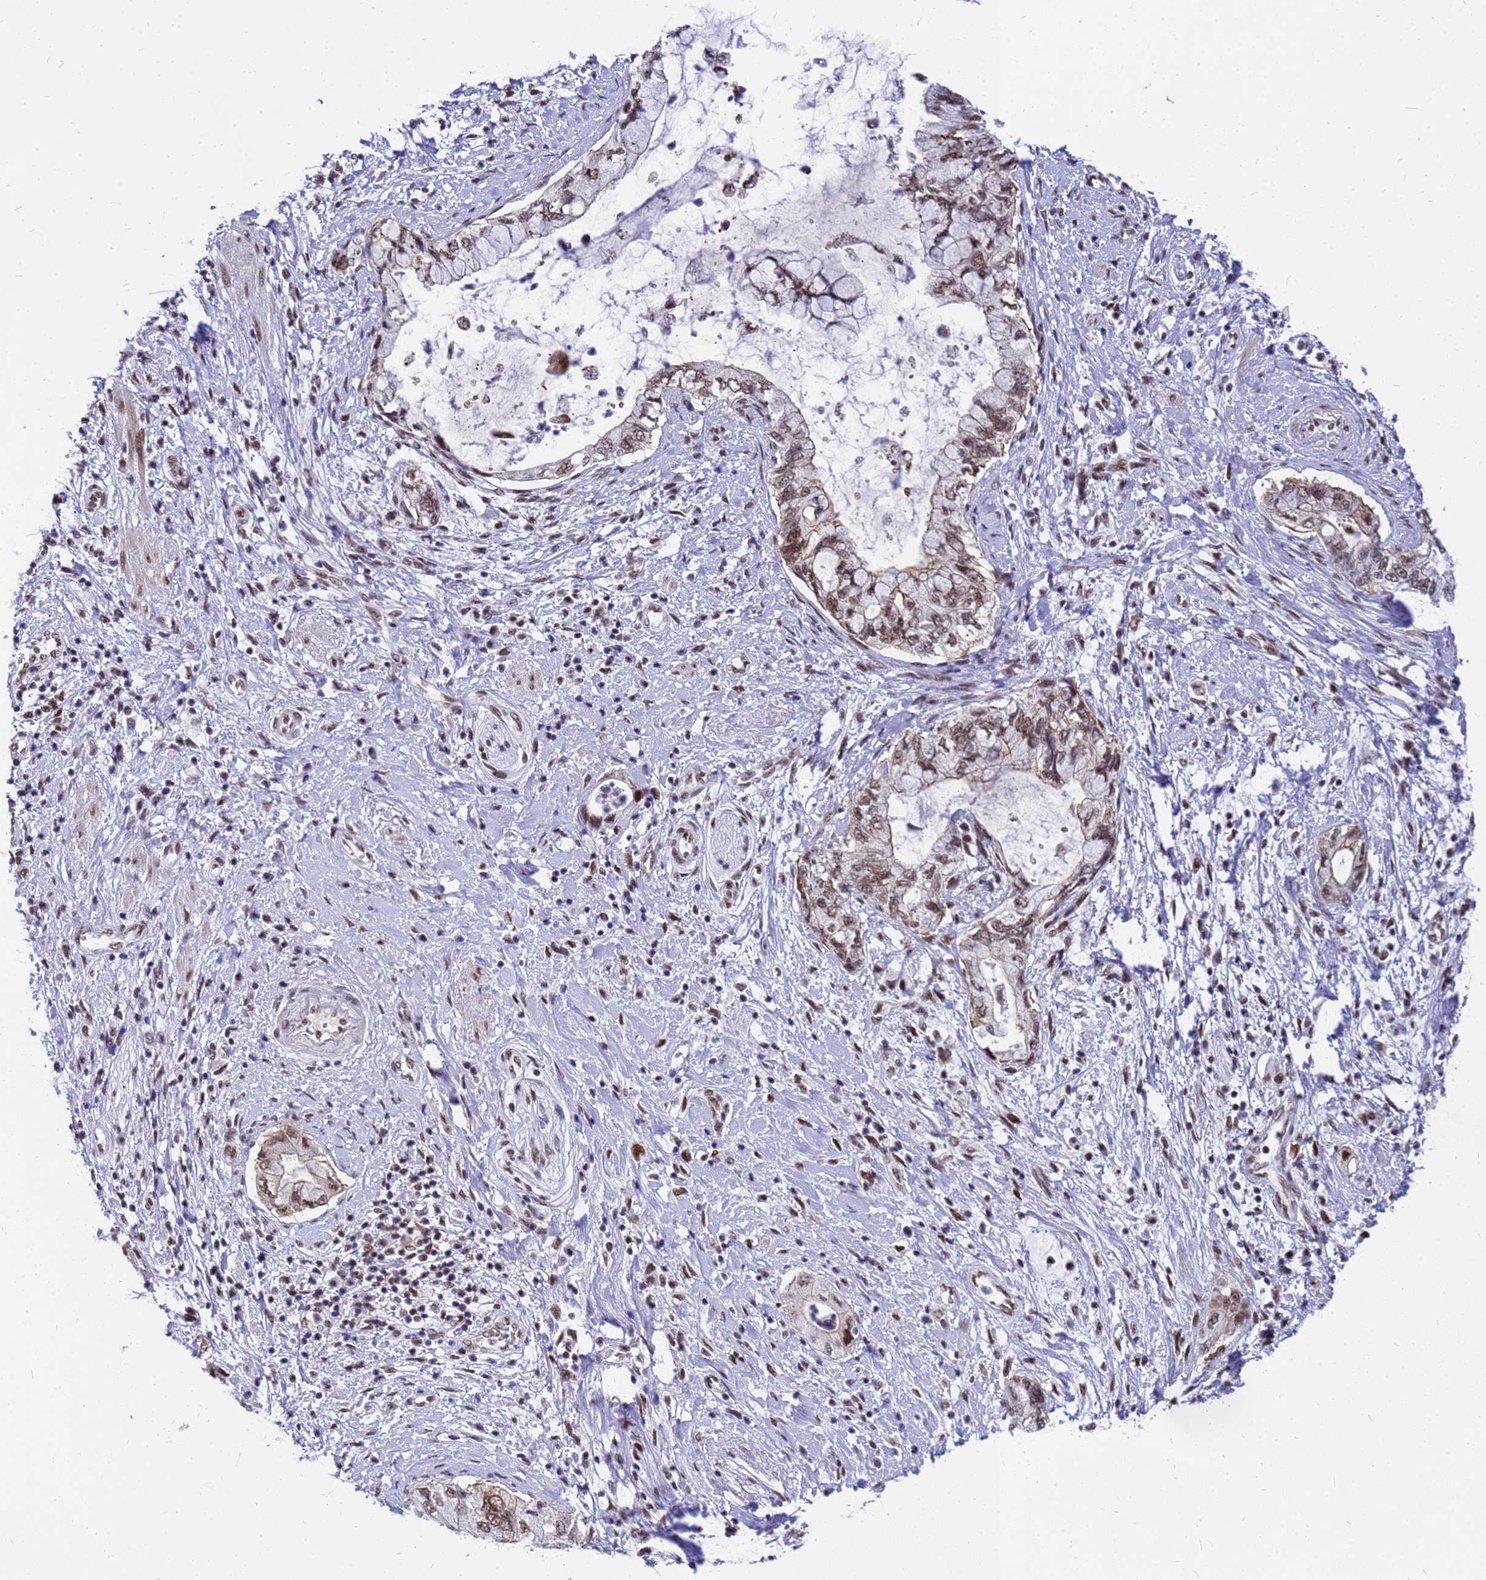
{"staining": {"intensity": "moderate", "quantity": ">75%", "location": "nuclear"}, "tissue": "pancreatic cancer", "cell_type": "Tumor cells", "image_type": "cancer", "snomed": [{"axis": "morphology", "description": "Adenocarcinoma, NOS"}, {"axis": "topography", "description": "Pancreas"}], "caption": "This histopathology image shows adenocarcinoma (pancreatic) stained with IHC to label a protein in brown. The nuclear of tumor cells show moderate positivity for the protein. Nuclei are counter-stained blue.", "gene": "SART3", "patient": {"sex": "female", "age": 73}}